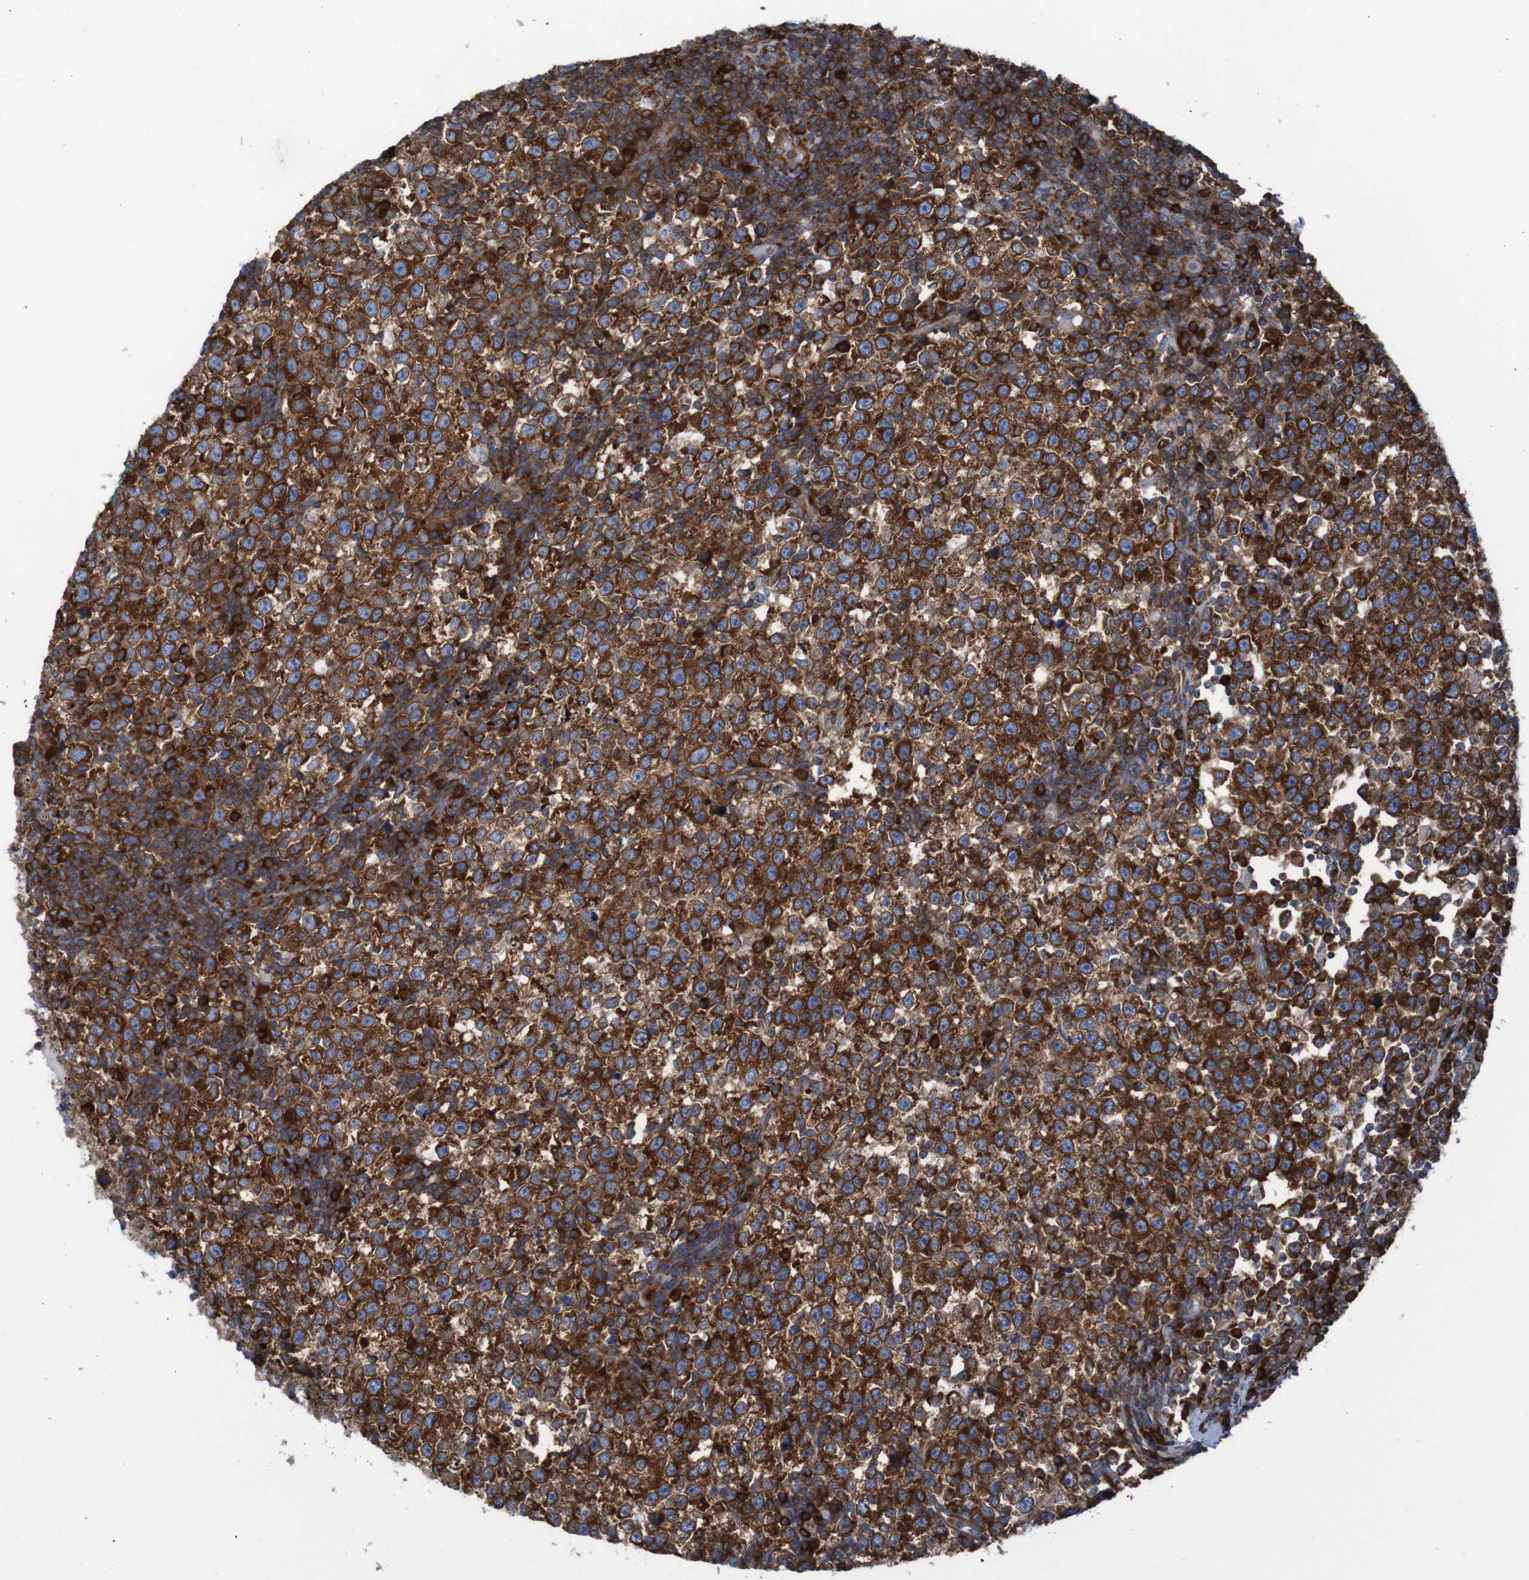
{"staining": {"intensity": "strong", "quantity": ">75%", "location": "cytoplasmic/membranous"}, "tissue": "testis cancer", "cell_type": "Tumor cells", "image_type": "cancer", "snomed": [{"axis": "morphology", "description": "Seminoma, NOS"}, {"axis": "topography", "description": "Testis"}], "caption": "Testis cancer (seminoma) was stained to show a protein in brown. There is high levels of strong cytoplasmic/membranous staining in about >75% of tumor cells.", "gene": "RPL10", "patient": {"sex": "male", "age": 43}}